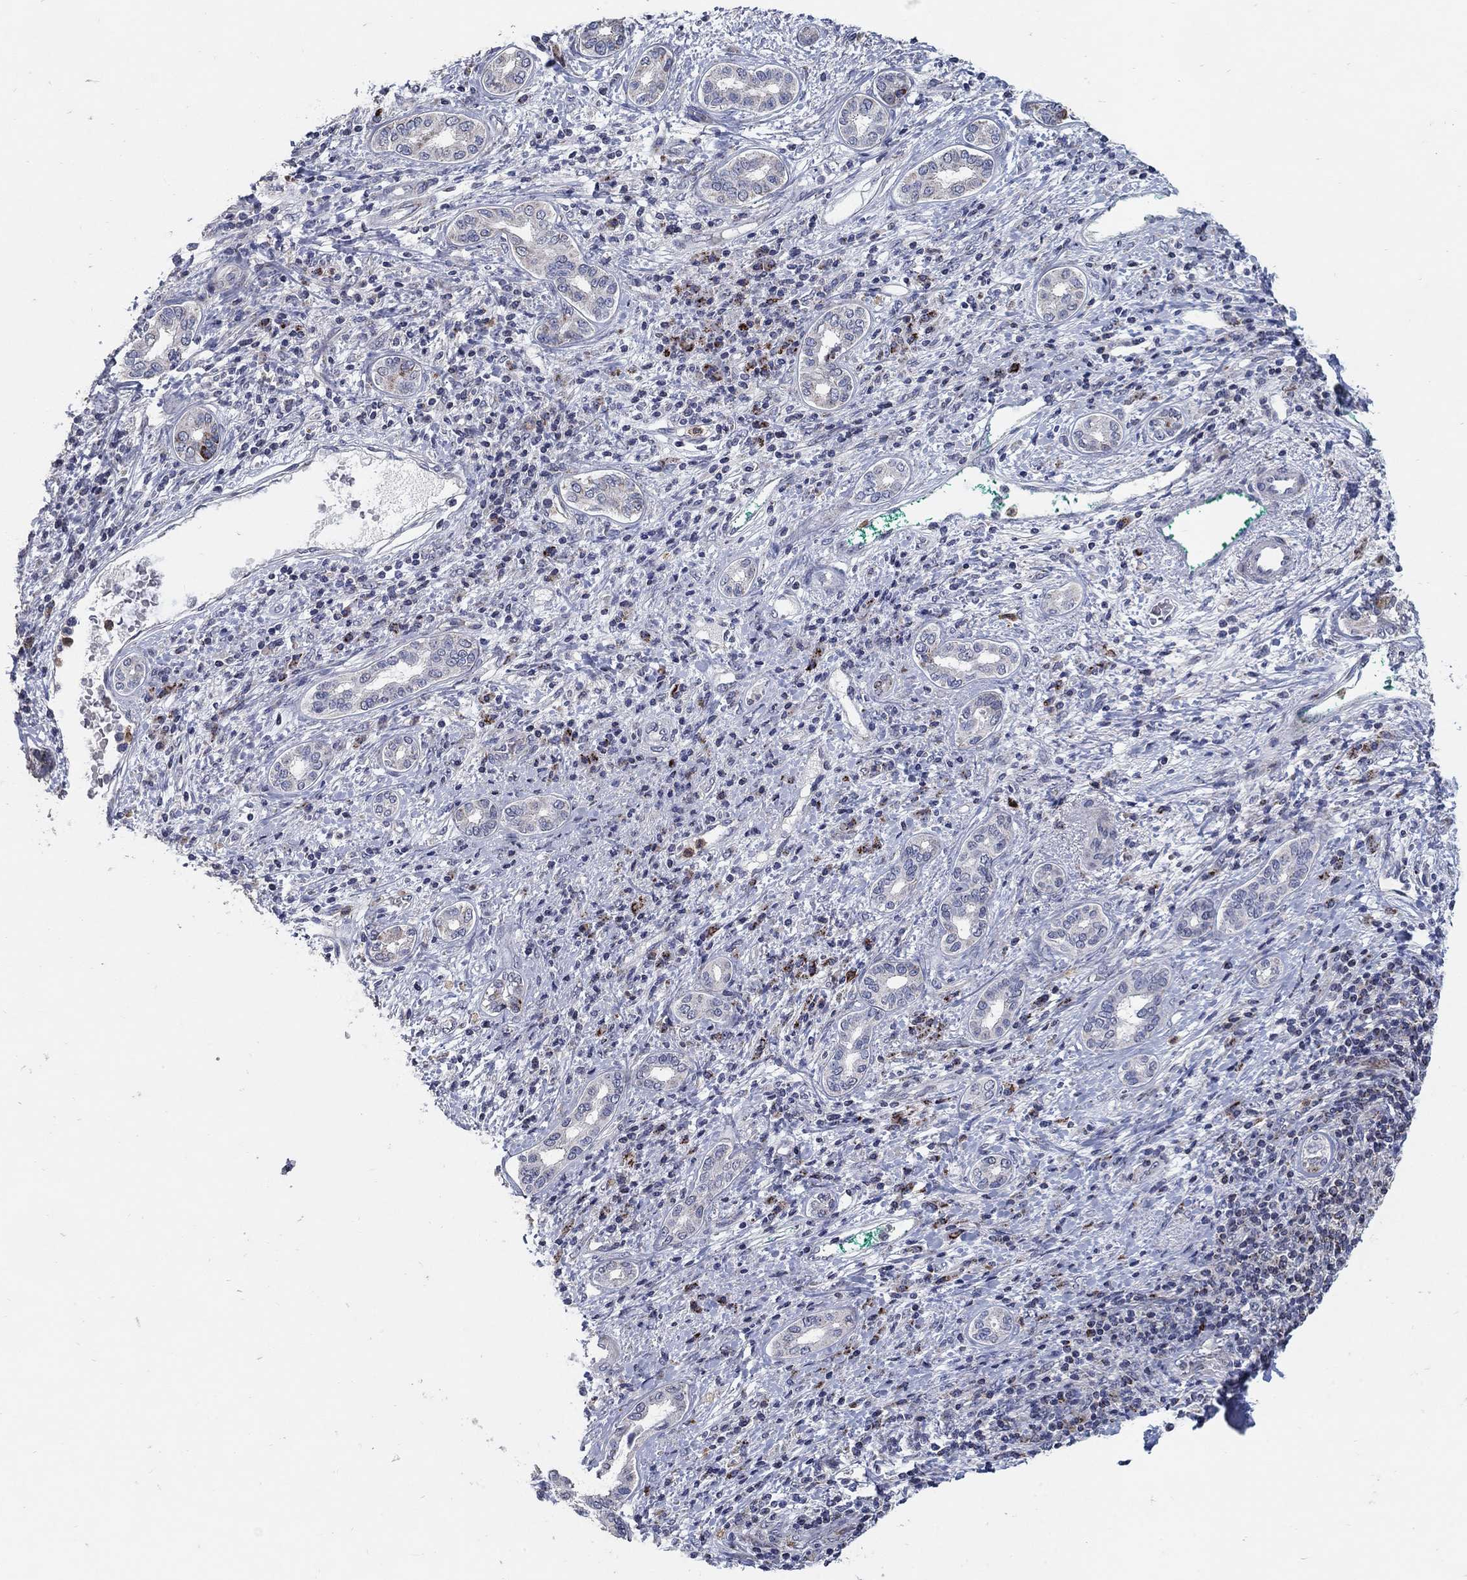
{"staining": {"intensity": "moderate", "quantity": "25%-75%", "location": "cytoplasmic/membranous"}, "tissue": "liver cancer", "cell_type": "Tumor cells", "image_type": "cancer", "snomed": [{"axis": "morphology", "description": "Carcinoma, Hepatocellular, NOS"}, {"axis": "topography", "description": "Liver"}], "caption": "This micrograph exhibits immunohistochemistry staining of liver cancer (hepatocellular carcinoma), with medium moderate cytoplasmic/membranous positivity in approximately 25%-75% of tumor cells.", "gene": "HMX2", "patient": {"sex": "male", "age": 65}}